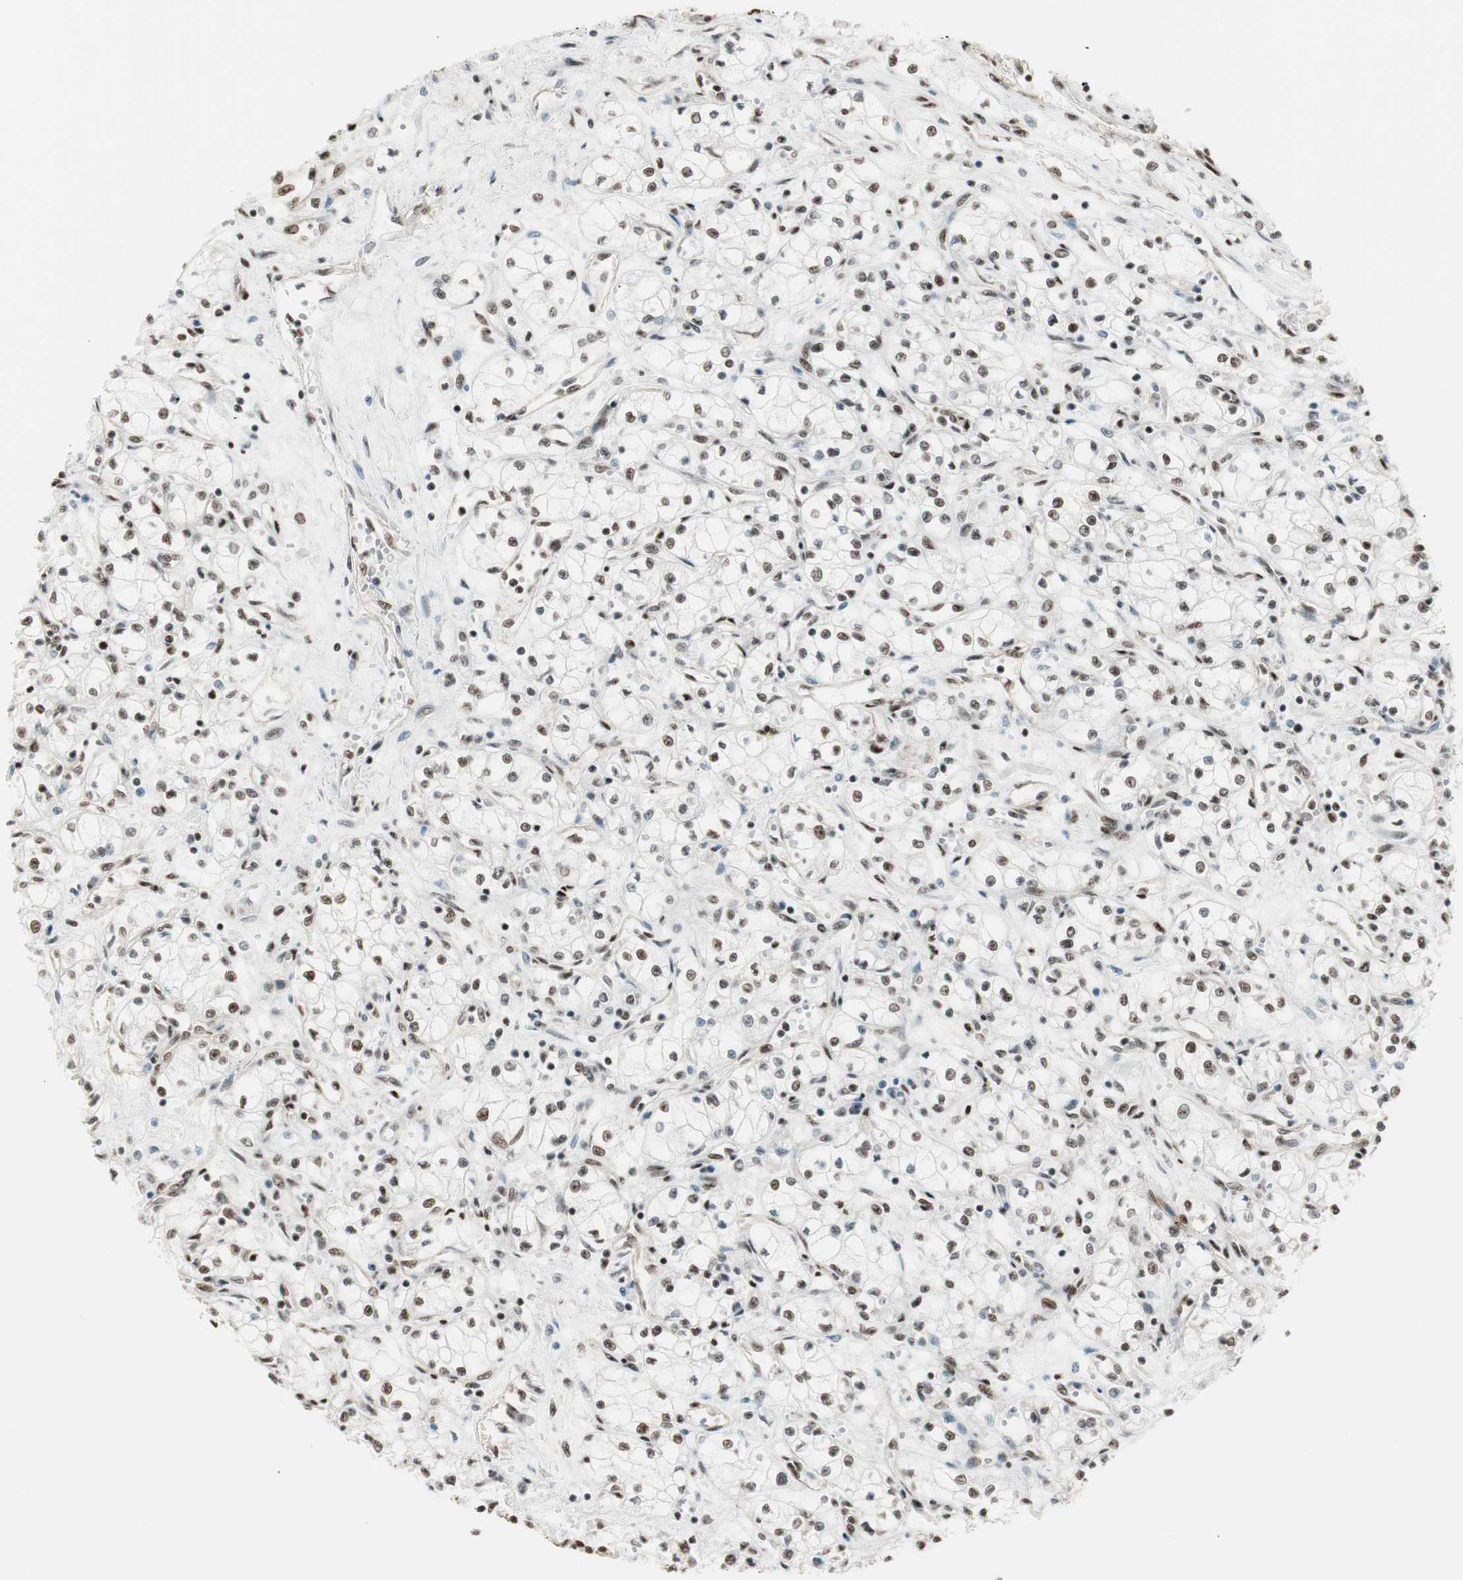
{"staining": {"intensity": "moderate", "quantity": ">75%", "location": "nuclear"}, "tissue": "renal cancer", "cell_type": "Tumor cells", "image_type": "cancer", "snomed": [{"axis": "morphology", "description": "Normal tissue, NOS"}, {"axis": "morphology", "description": "Adenocarcinoma, NOS"}, {"axis": "topography", "description": "Kidney"}], "caption": "Protein positivity by IHC reveals moderate nuclear staining in approximately >75% of tumor cells in renal cancer.", "gene": "HEXIM1", "patient": {"sex": "male", "age": 59}}